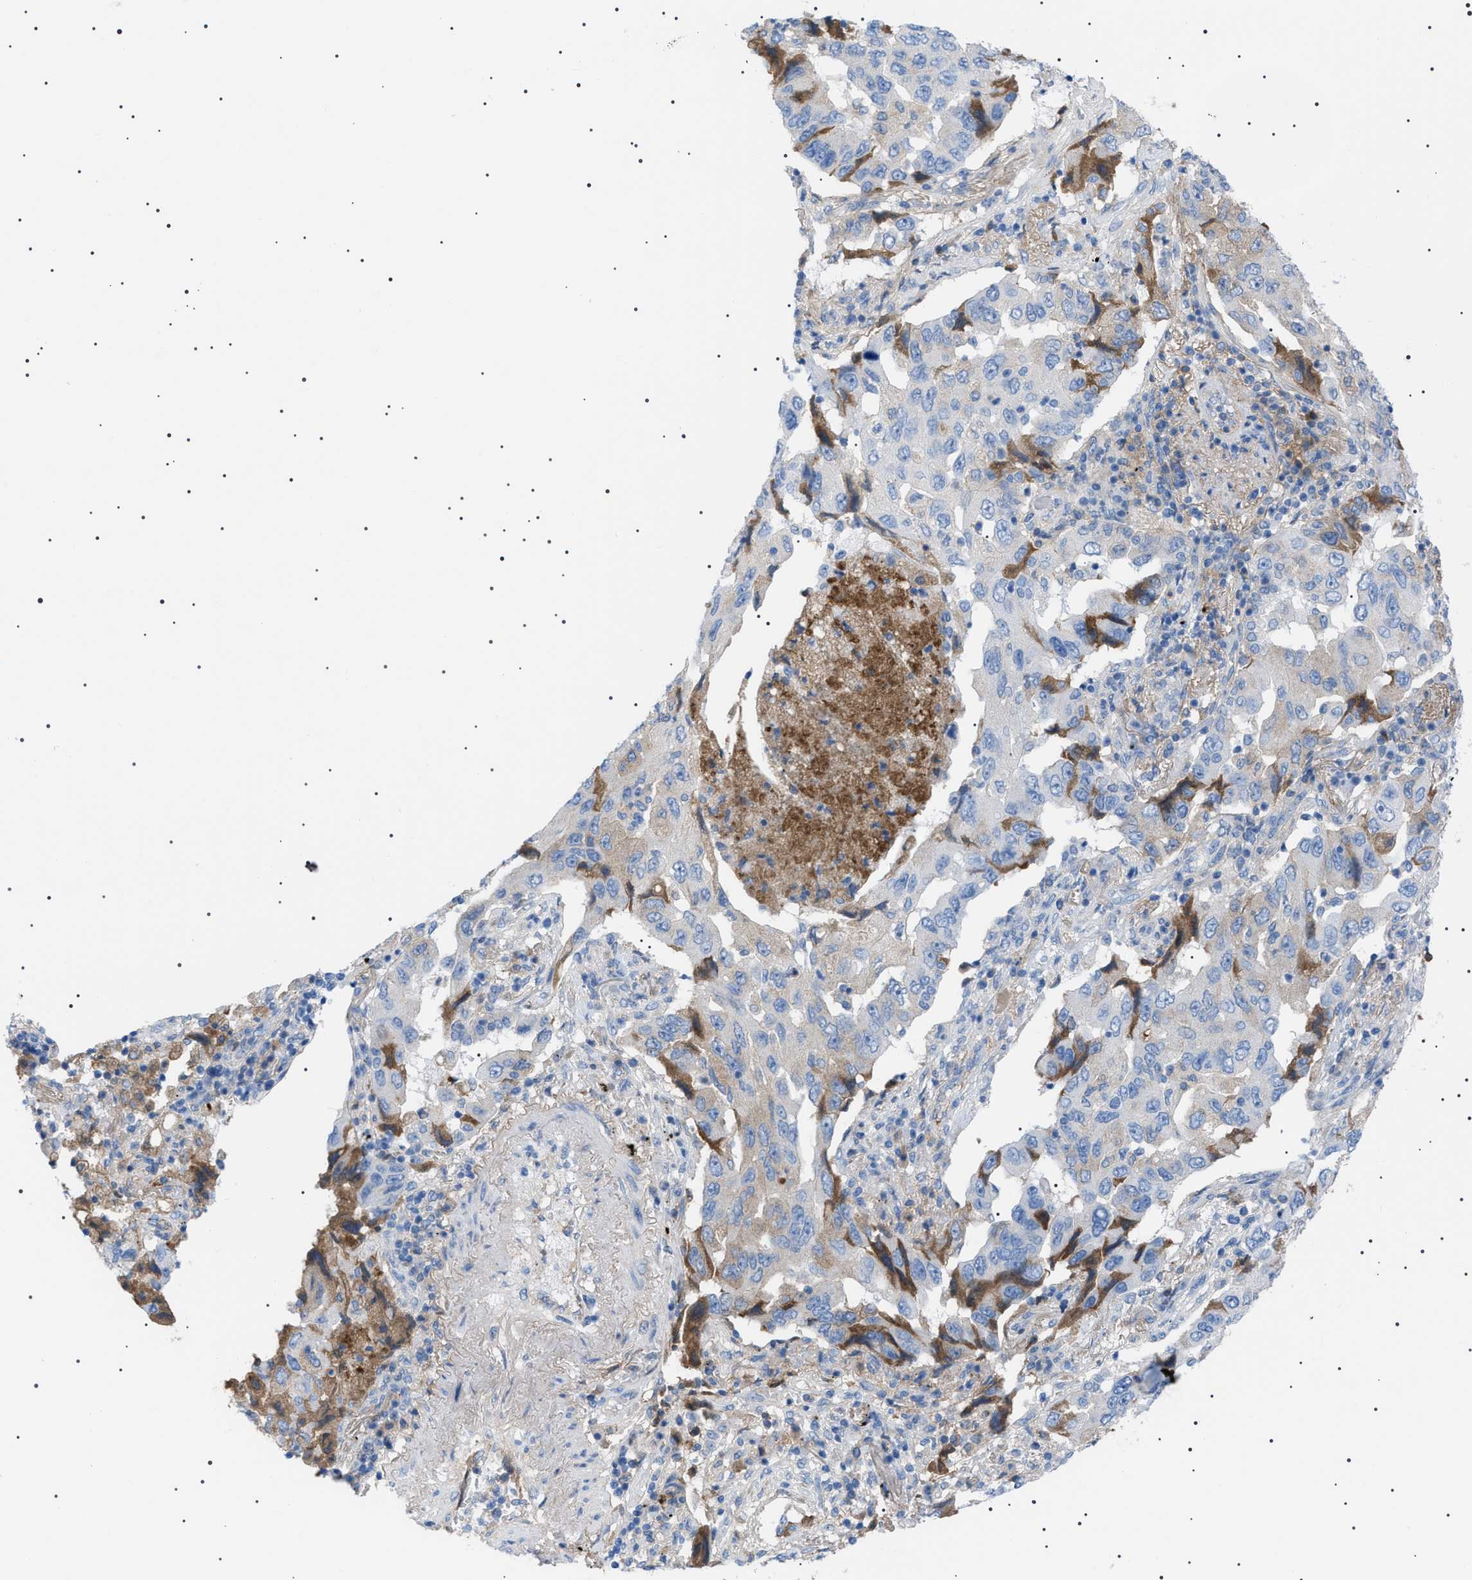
{"staining": {"intensity": "weak", "quantity": "25%-75%", "location": "cytoplasmic/membranous"}, "tissue": "lung cancer", "cell_type": "Tumor cells", "image_type": "cancer", "snomed": [{"axis": "morphology", "description": "Adenocarcinoma, NOS"}, {"axis": "topography", "description": "Lung"}], "caption": "An immunohistochemistry (IHC) image of neoplastic tissue is shown. Protein staining in brown shows weak cytoplasmic/membranous positivity in adenocarcinoma (lung) within tumor cells.", "gene": "LPA", "patient": {"sex": "female", "age": 65}}